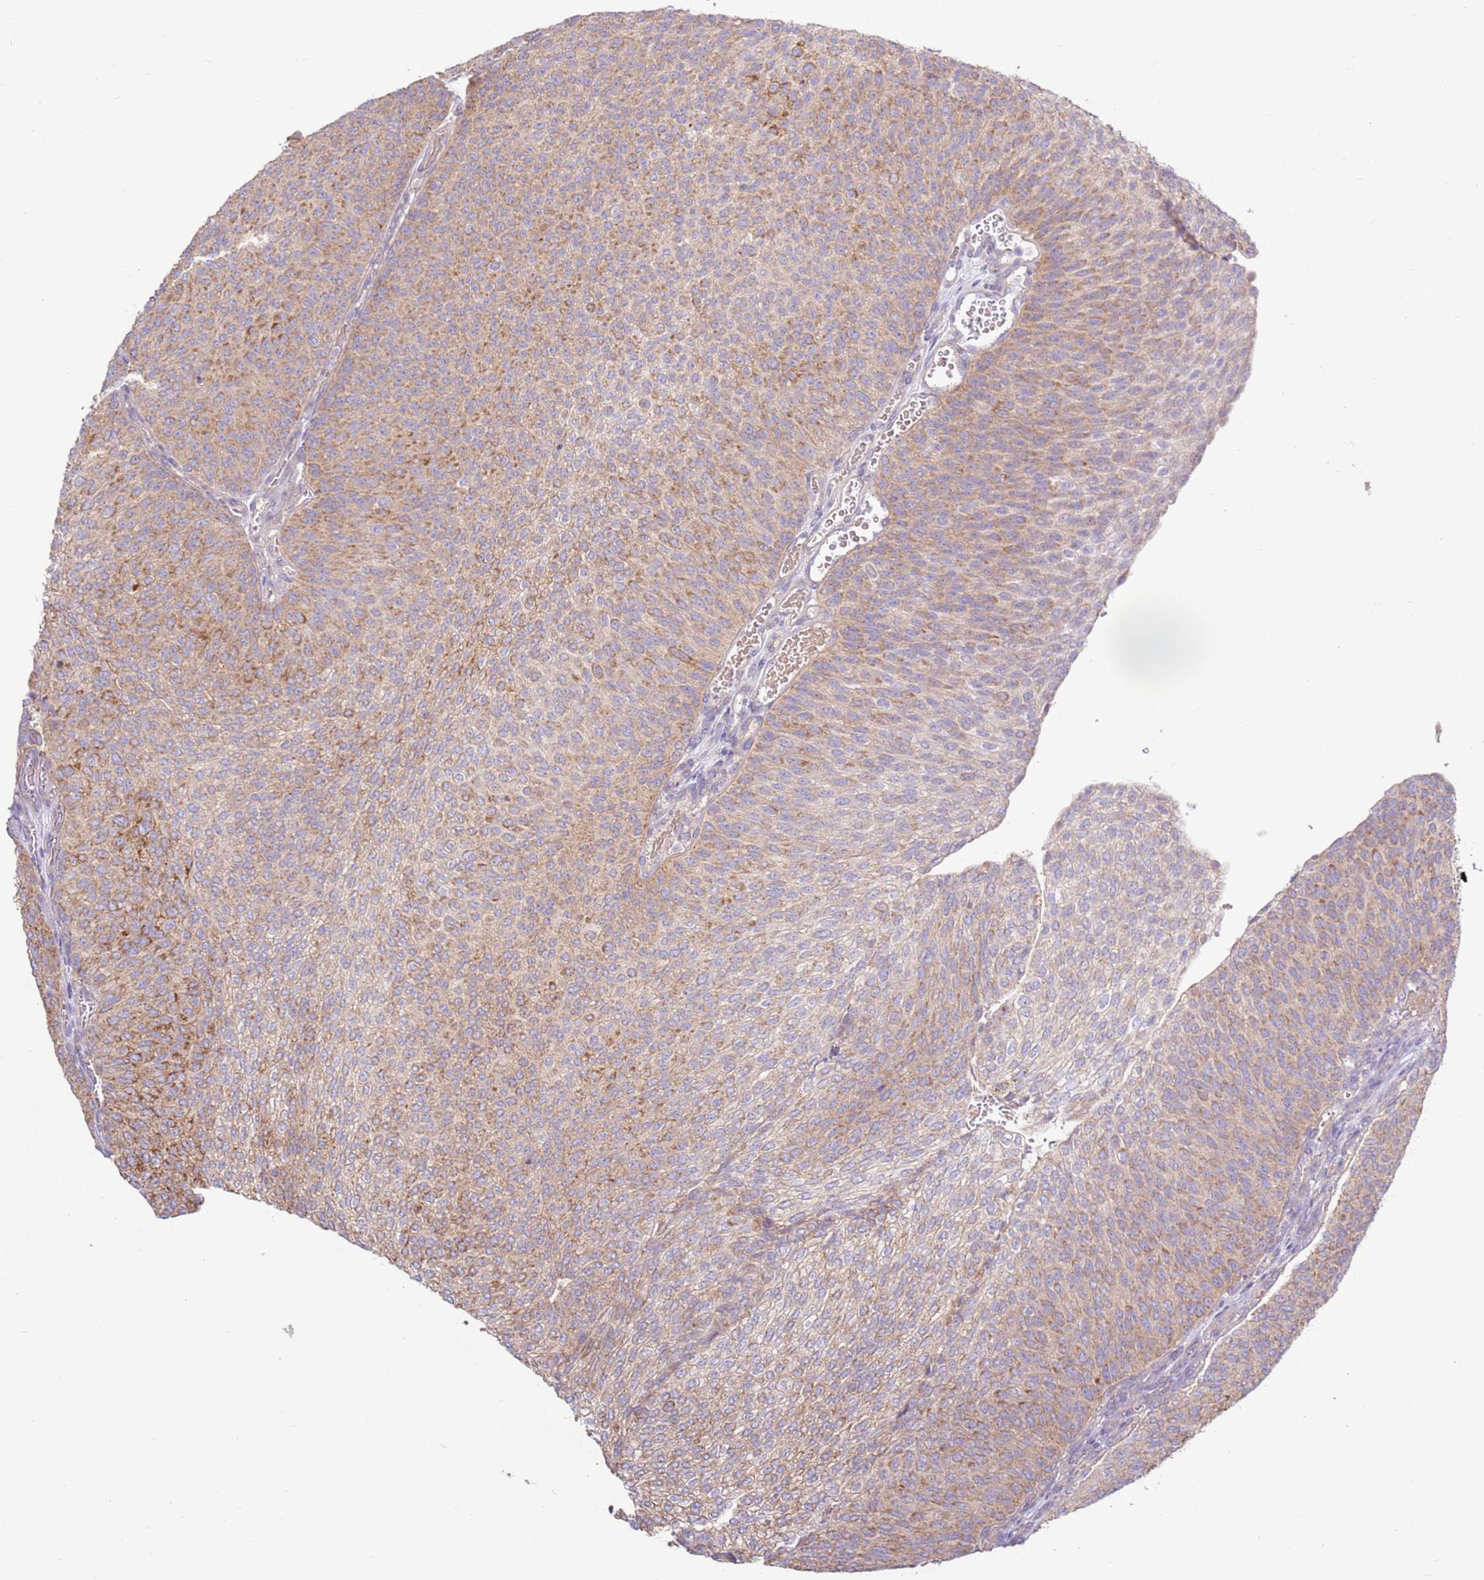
{"staining": {"intensity": "moderate", "quantity": "25%-75%", "location": "cytoplasmic/membranous"}, "tissue": "urothelial cancer", "cell_type": "Tumor cells", "image_type": "cancer", "snomed": [{"axis": "morphology", "description": "Urothelial carcinoma, High grade"}, {"axis": "topography", "description": "Urinary bladder"}], "caption": "Immunohistochemistry (IHC) (DAB (3,3'-diaminobenzidine)) staining of human urothelial cancer reveals moderate cytoplasmic/membranous protein expression in about 25%-75% of tumor cells. The protein of interest is stained brown, and the nuclei are stained in blue (DAB (3,3'-diaminobenzidine) IHC with brightfield microscopy, high magnification).", "gene": "EVA1B", "patient": {"sex": "female", "age": 79}}